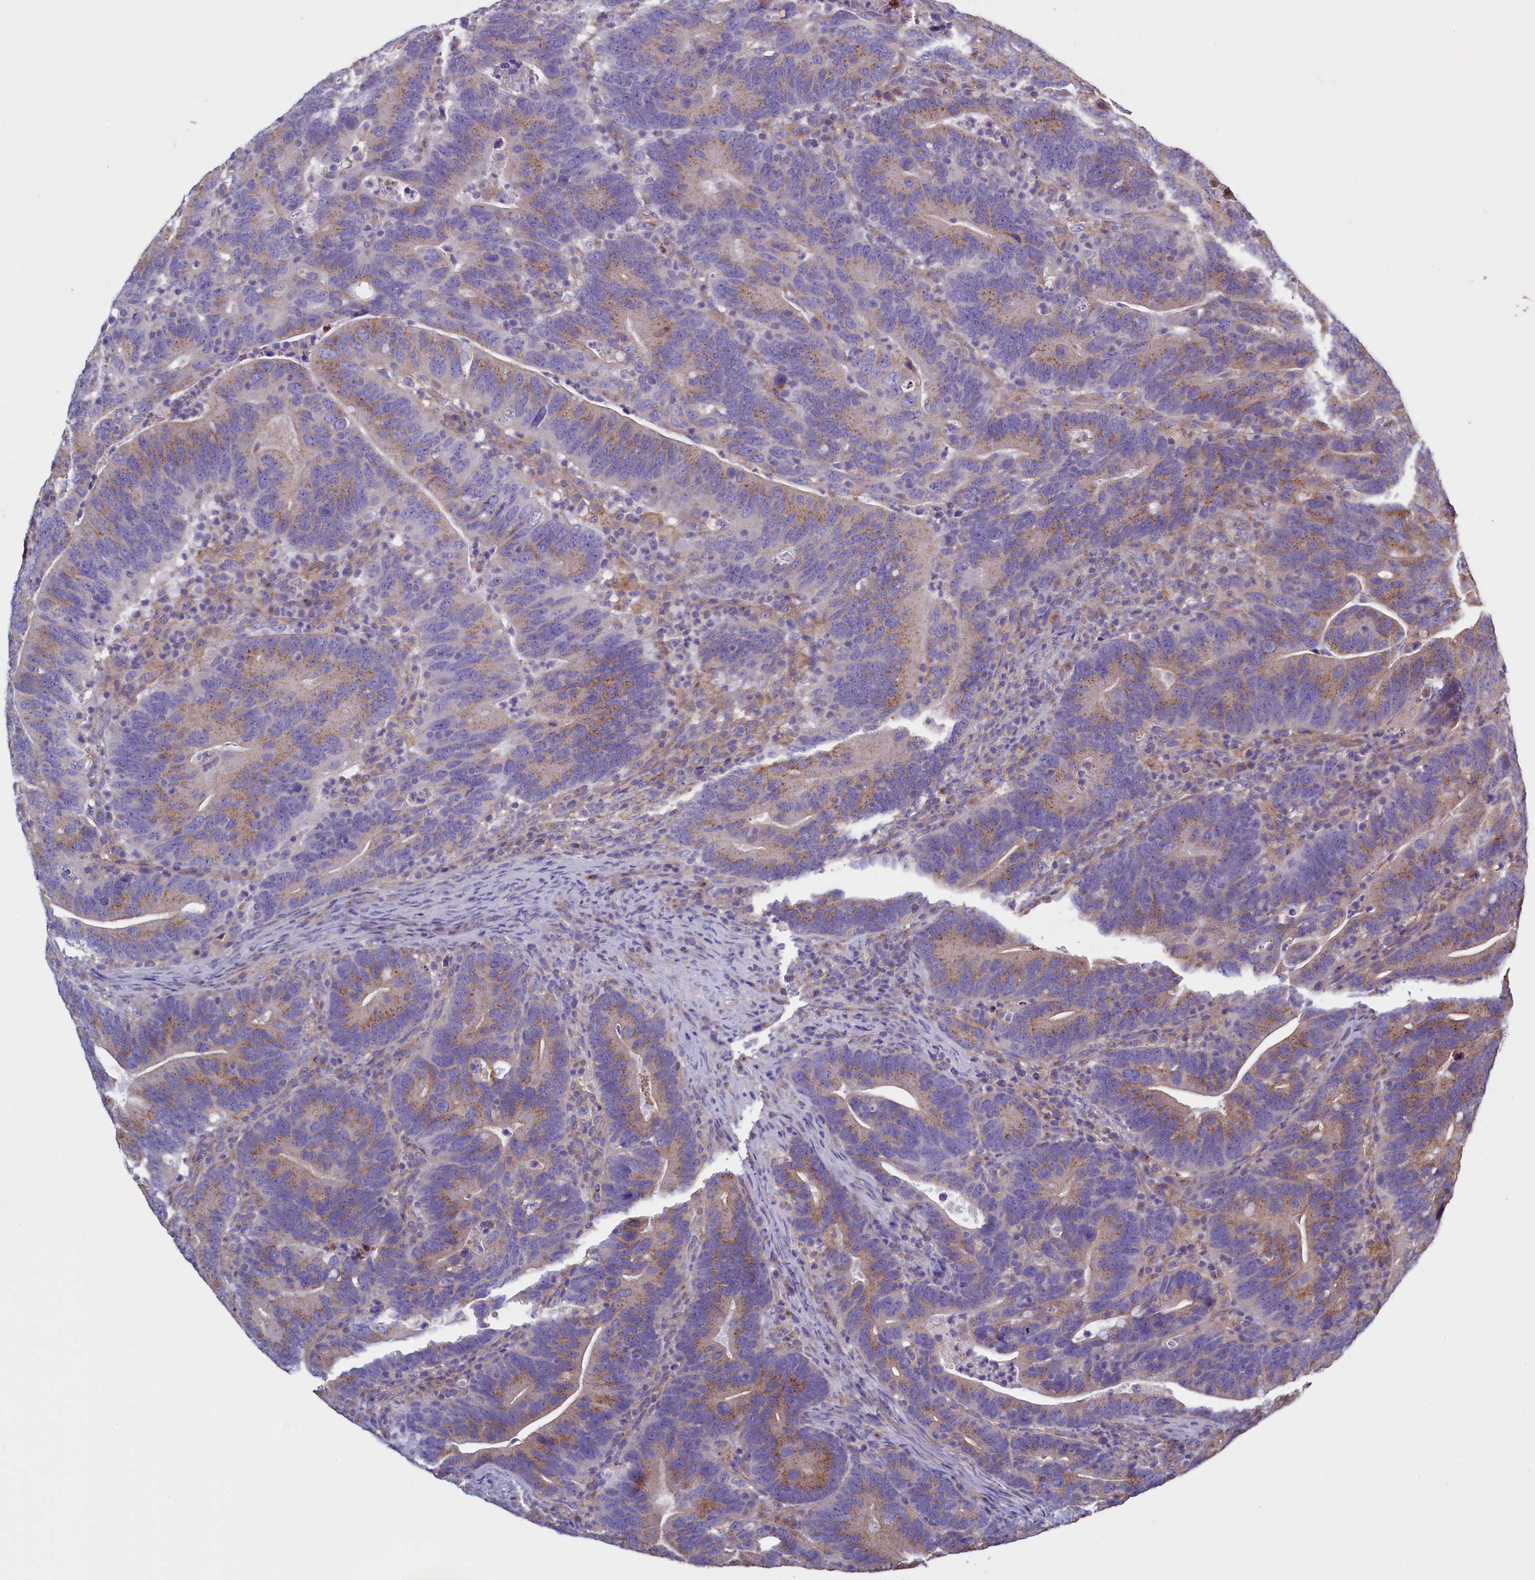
{"staining": {"intensity": "moderate", "quantity": ">75%", "location": "cytoplasmic/membranous"}, "tissue": "colorectal cancer", "cell_type": "Tumor cells", "image_type": "cancer", "snomed": [{"axis": "morphology", "description": "Adenocarcinoma, NOS"}, {"axis": "topography", "description": "Colon"}], "caption": "About >75% of tumor cells in adenocarcinoma (colorectal) show moderate cytoplasmic/membranous protein expression as visualized by brown immunohistochemical staining.", "gene": "GPR21", "patient": {"sex": "female", "age": 66}}